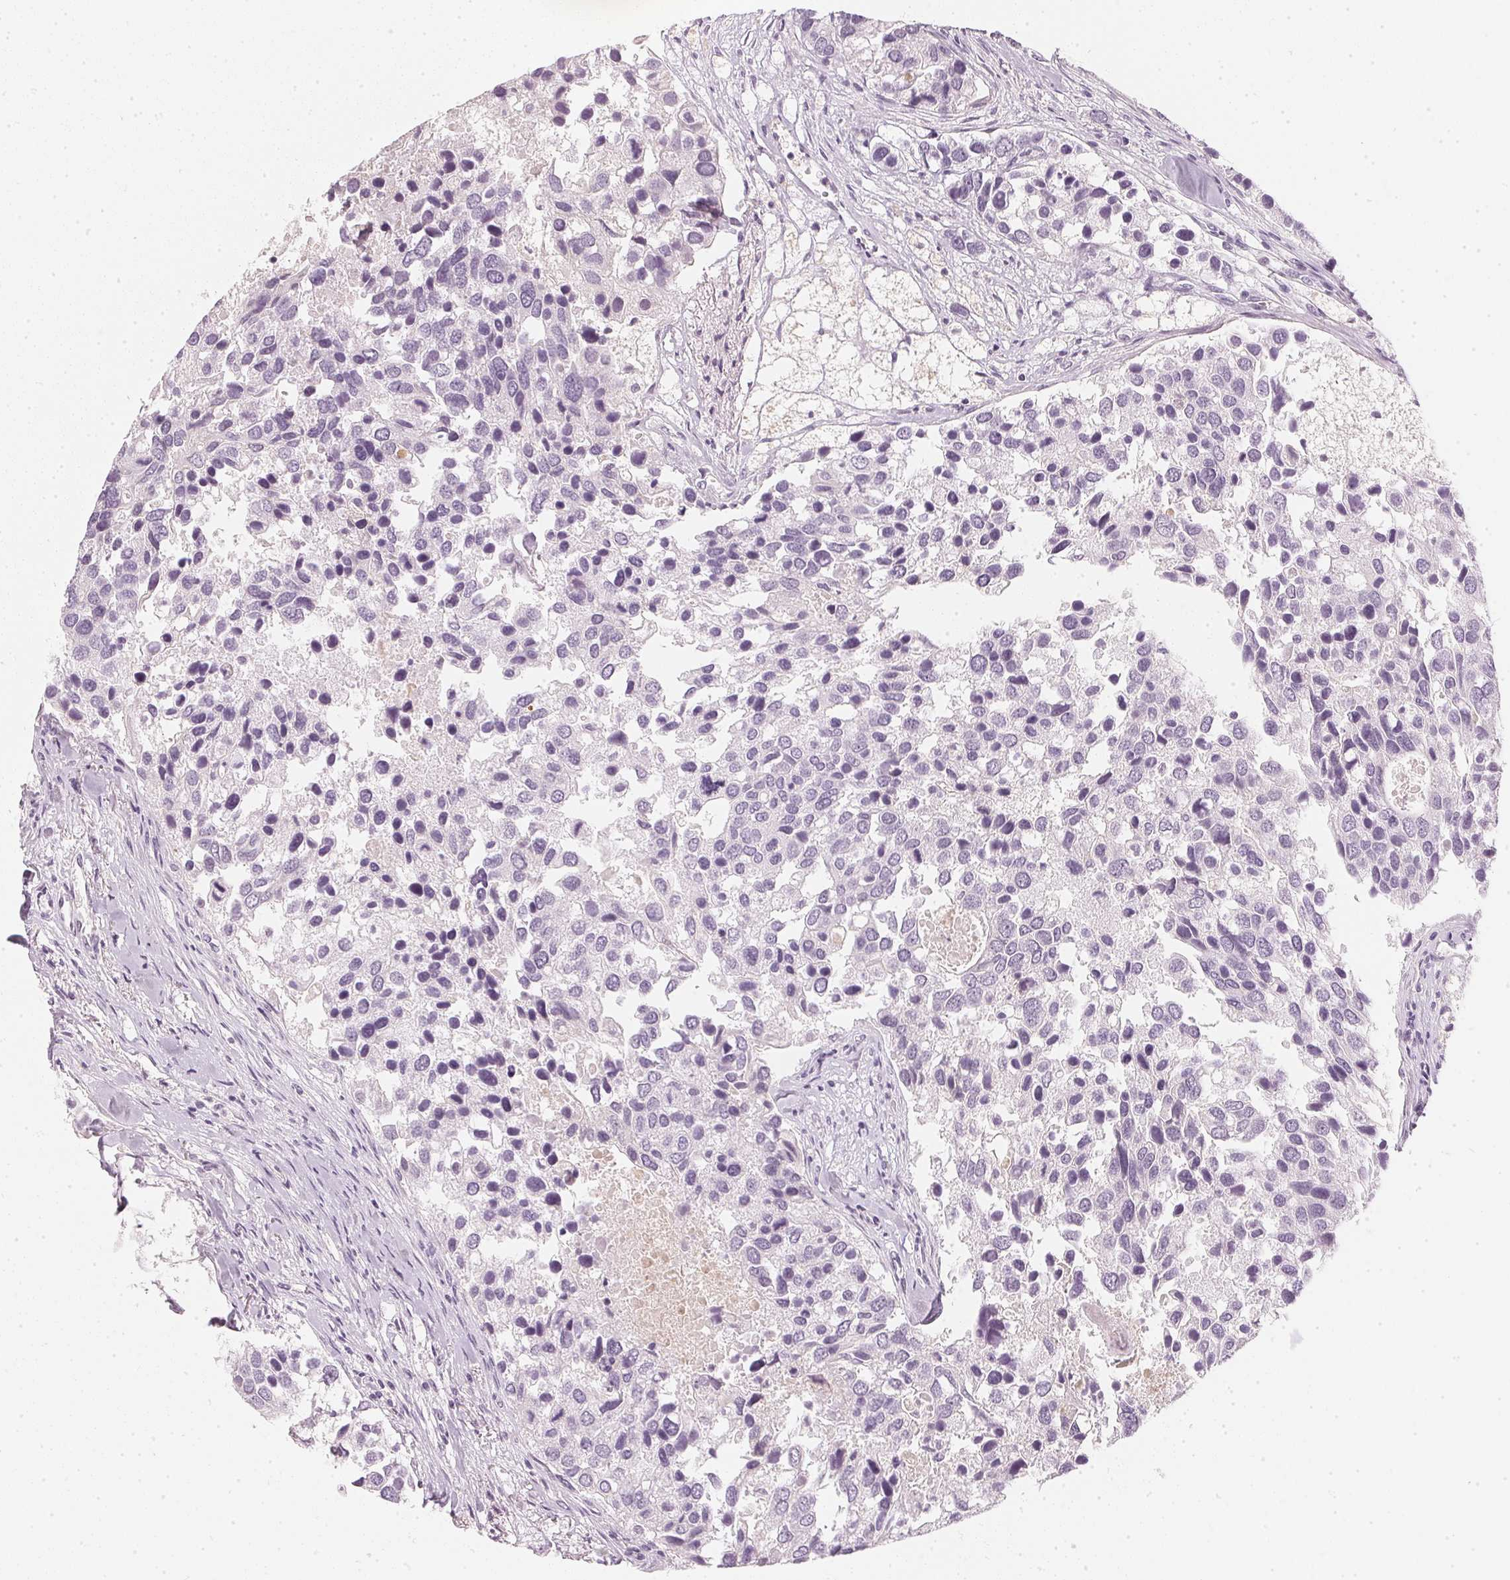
{"staining": {"intensity": "negative", "quantity": "none", "location": "none"}, "tissue": "breast cancer", "cell_type": "Tumor cells", "image_type": "cancer", "snomed": [{"axis": "morphology", "description": "Duct carcinoma"}, {"axis": "topography", "description": "Breast"}], "caption": "Protein analysis of invasive ductal carcinoma (breast) demonstrates no significant staining in tumor cells. The staining is performed using DAB (3,3'-diaminobenzidine) brown chromogen with nuclei counter-stained in using hematoxylin.", "gene": "CHST4", "patient": {"sex": "female", "age": 83}}